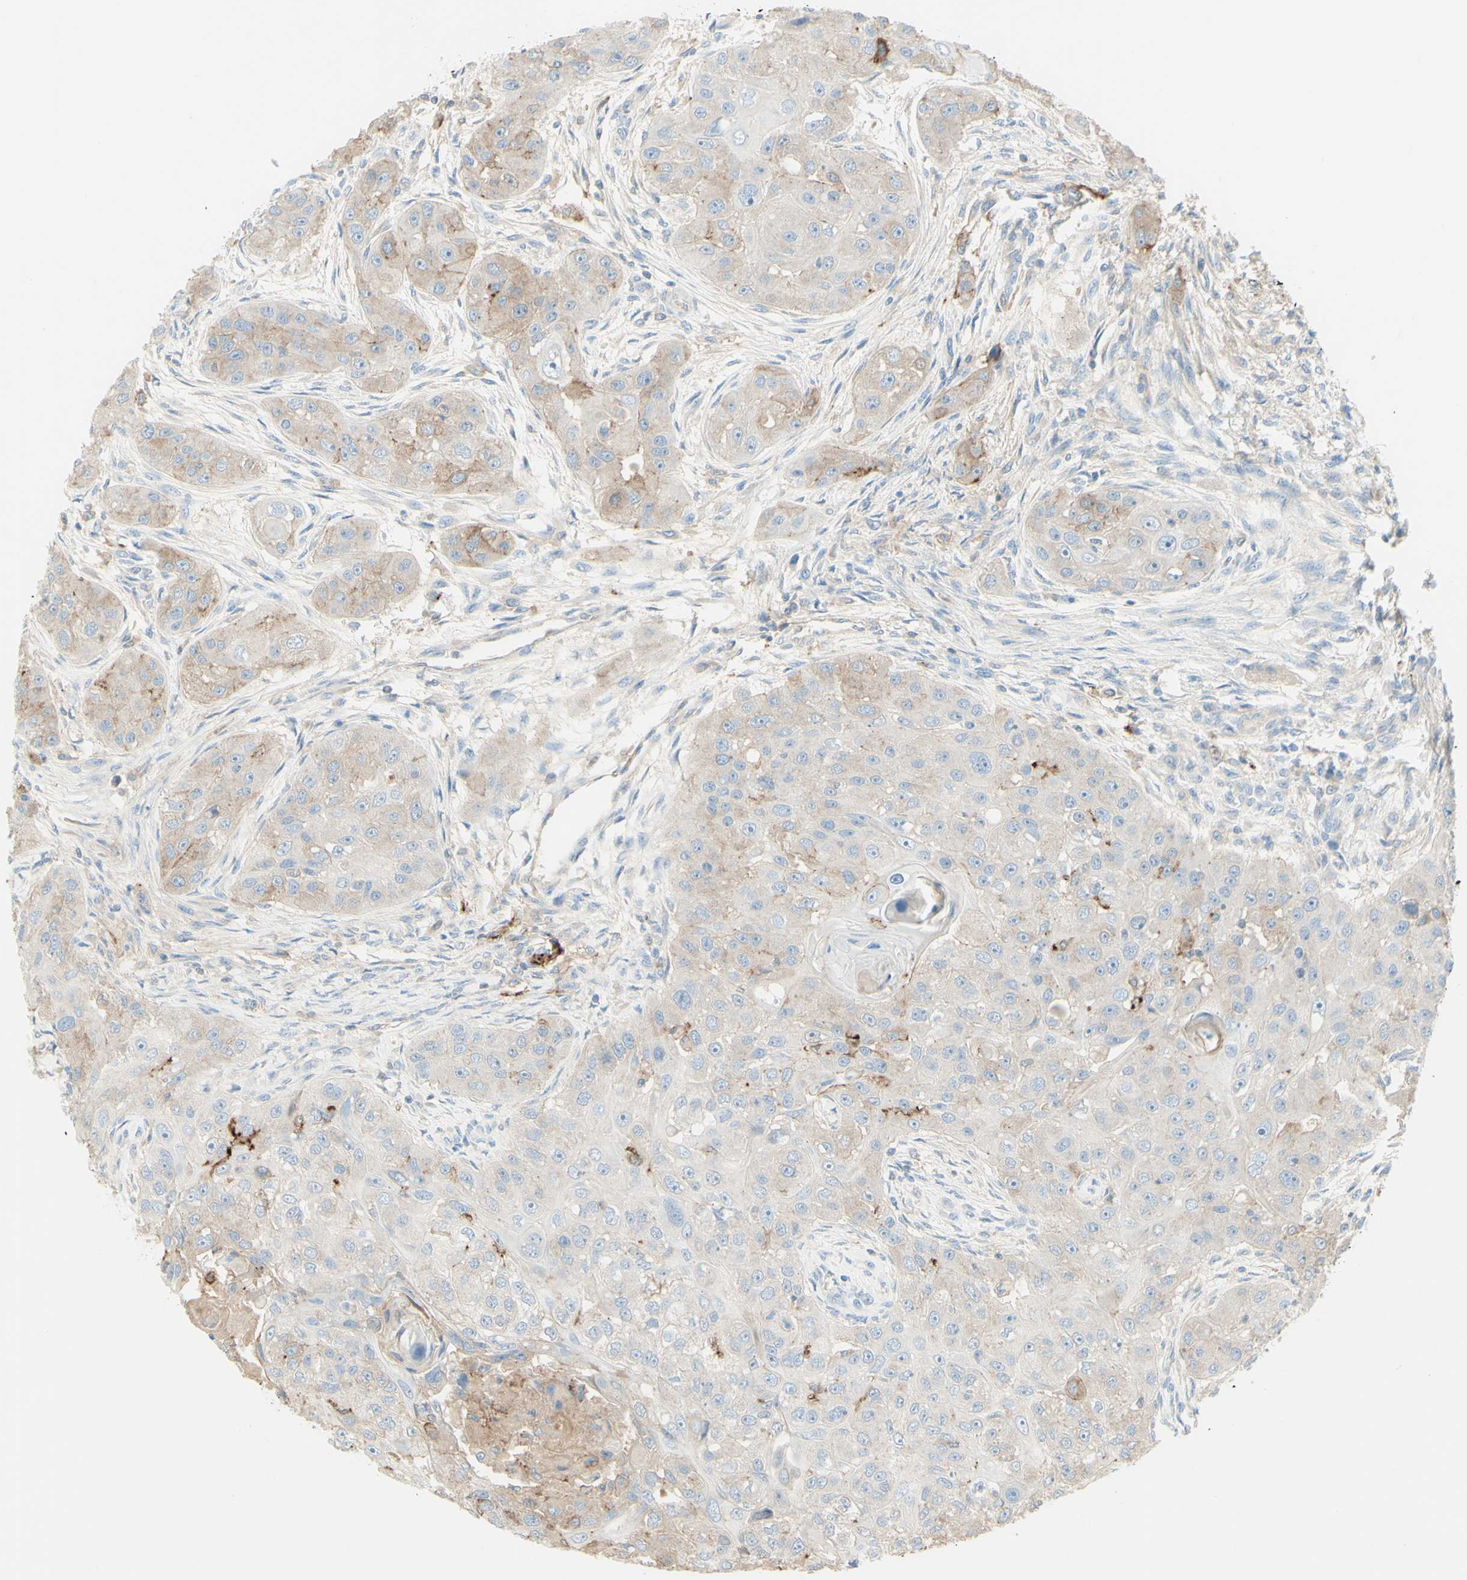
{"staining": {"intensity": "weak", "quantity": ">75%", "location": "cytoplasmic/membranous"}, "tissue": "head and neck cancer", "cell_type": "Tumor cells", "image_type": "cancer", "snomed": [{"axis": "morphology", "description": "Normal tissue, NOS"}, {"axis": "morphology", "description": "Squamous cell carcinoma, NOS"}, {"axis": "topography", "description": "Skeletal muscle"}, {"axis": "topography", "description": "Head-Neck"}], "caption": "Immunohistochemical staining of head and neck squamous cell carcinoma shows low levels of weak cytoplasmic/membranous expression in about >75% of tumor cells. Nuclei are stained in blue.", "gene": "ALCAM", "patient": {"sex": "male", "age": 51}}